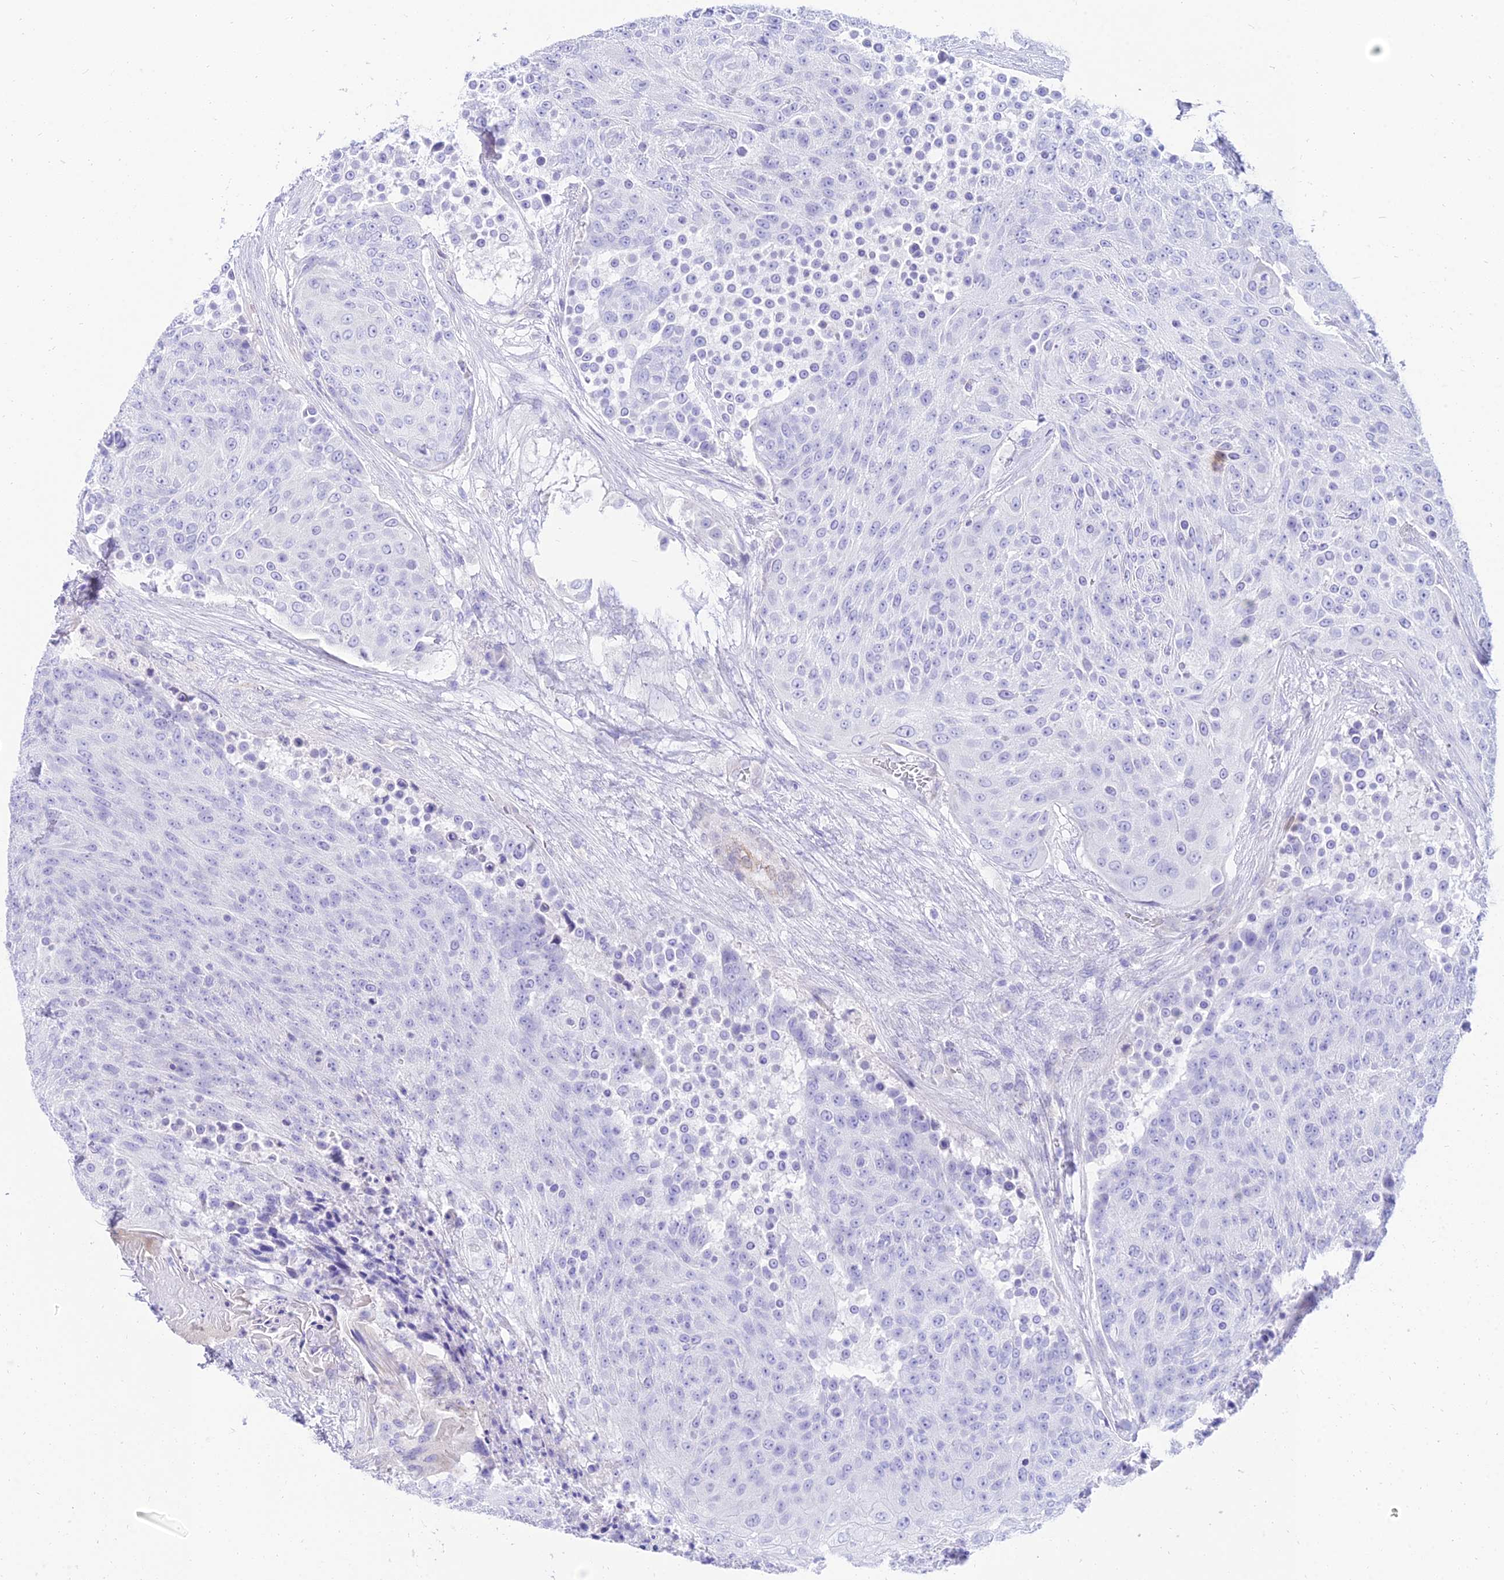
{"staining": {"intensity": "negative", "quantity": "none", "location": "none"}, "tissue": "urothelial cancer", "cell_type": "Tumor cells", "image_type": "cancer", "snomed": [{"axis": "morphology", "description": "Urothelial carcinoma, High grade"}, {"axis": "topography", "description": "Urinary bladder"}], "caption": "Urothelial carcinoma (high-grade) was stained to show a protein in brown. There is no significant staining in tumor cells. The staining was performed using DAB to visualize the protein expression in brown, while the nuclei were stained in blue with hematoxylin (Magnification: 20x).", "gene": "TAC3", "patient": {"sex": "female", "age": 63}}